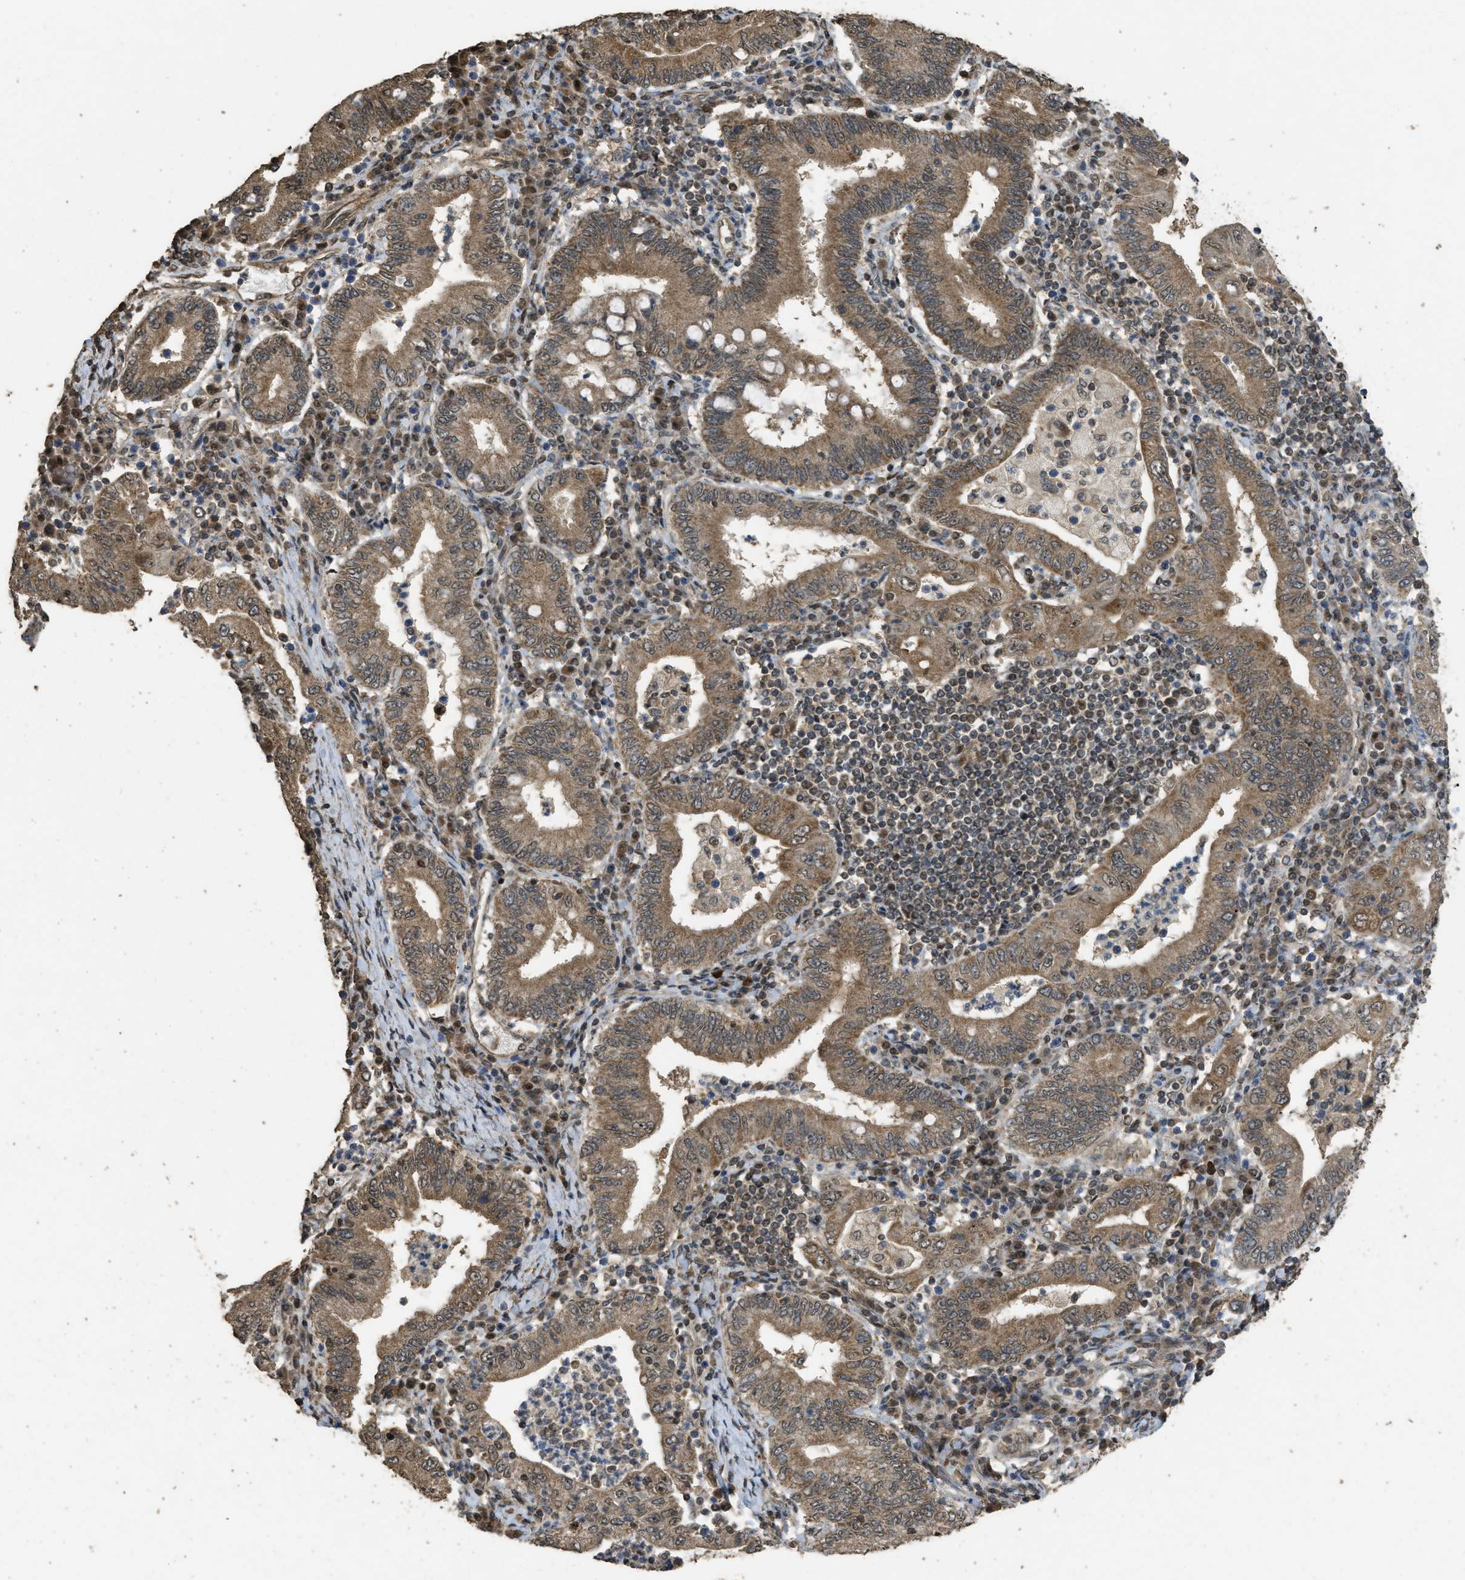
{"staining": {"intensity": "moderate", "quantity": ">75%", "location": "cytoplasmic/membranous"}, "tissue": "stomach cancer", "cell_type": "Tumor cells", "image_type": "cancer", "snomed": [{"axis": "morphology", "description": "Normal tissue, NOS"}, {"axis": "morphology", "description": "Adenocarcinoma, NOS"}, {"axis": "topography", "description": "Esophagus"}, {"axis": "topography", "description": "Stomach, upper"}, {"axis": "topography", "description": "Peripheral nerve tissue"}], "caption": "Immunohistochemistry (IHC) (DAB) staining of human stomach cancer demonstrates moderate cytoplasmic/membranous protein positivity in approximately >75% of tumor cells.", "gene": "CTPS1", "patient": {"sex": "male", "age": 62}}